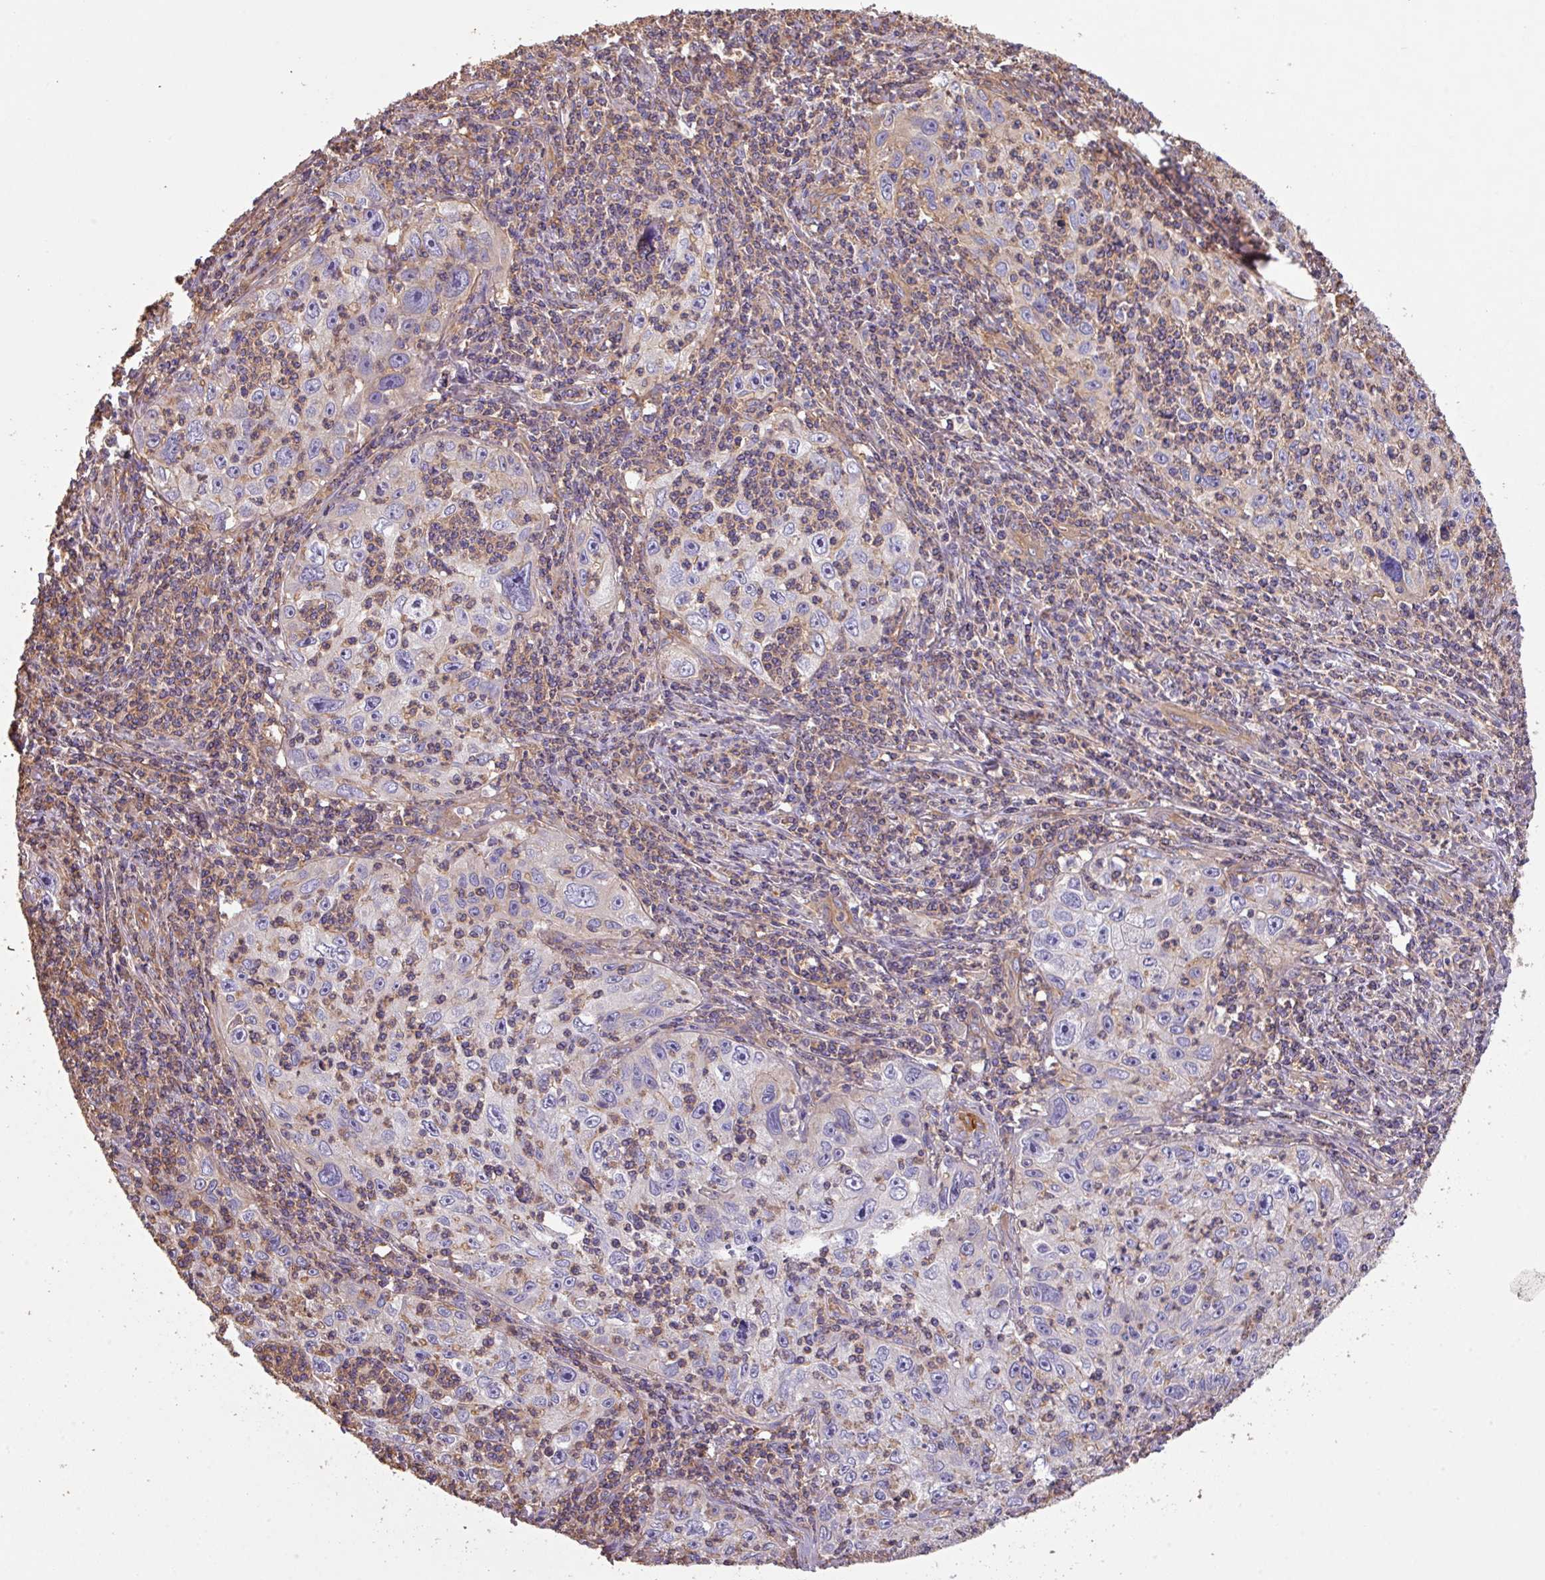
{"staining": {"intensity": "negative", "quantity": "none", "location": "none"}, "tissue": "cervical cancer", "cell_type": "Tumor cells", "image_type": "cancer", "snomed": [{"axis": "morphology", "description": "Squamous cell carcinoma, NOS"}, {"axis": "topography", "description": "Cervix"}], "caption": "IHC image of human cervical cancer stained for a protein (brown), which displays no staining in tumor cells. Nuclei are stained in blue.", "gene": "CALML4", "patient": {"sex": "female", "age": 30}}